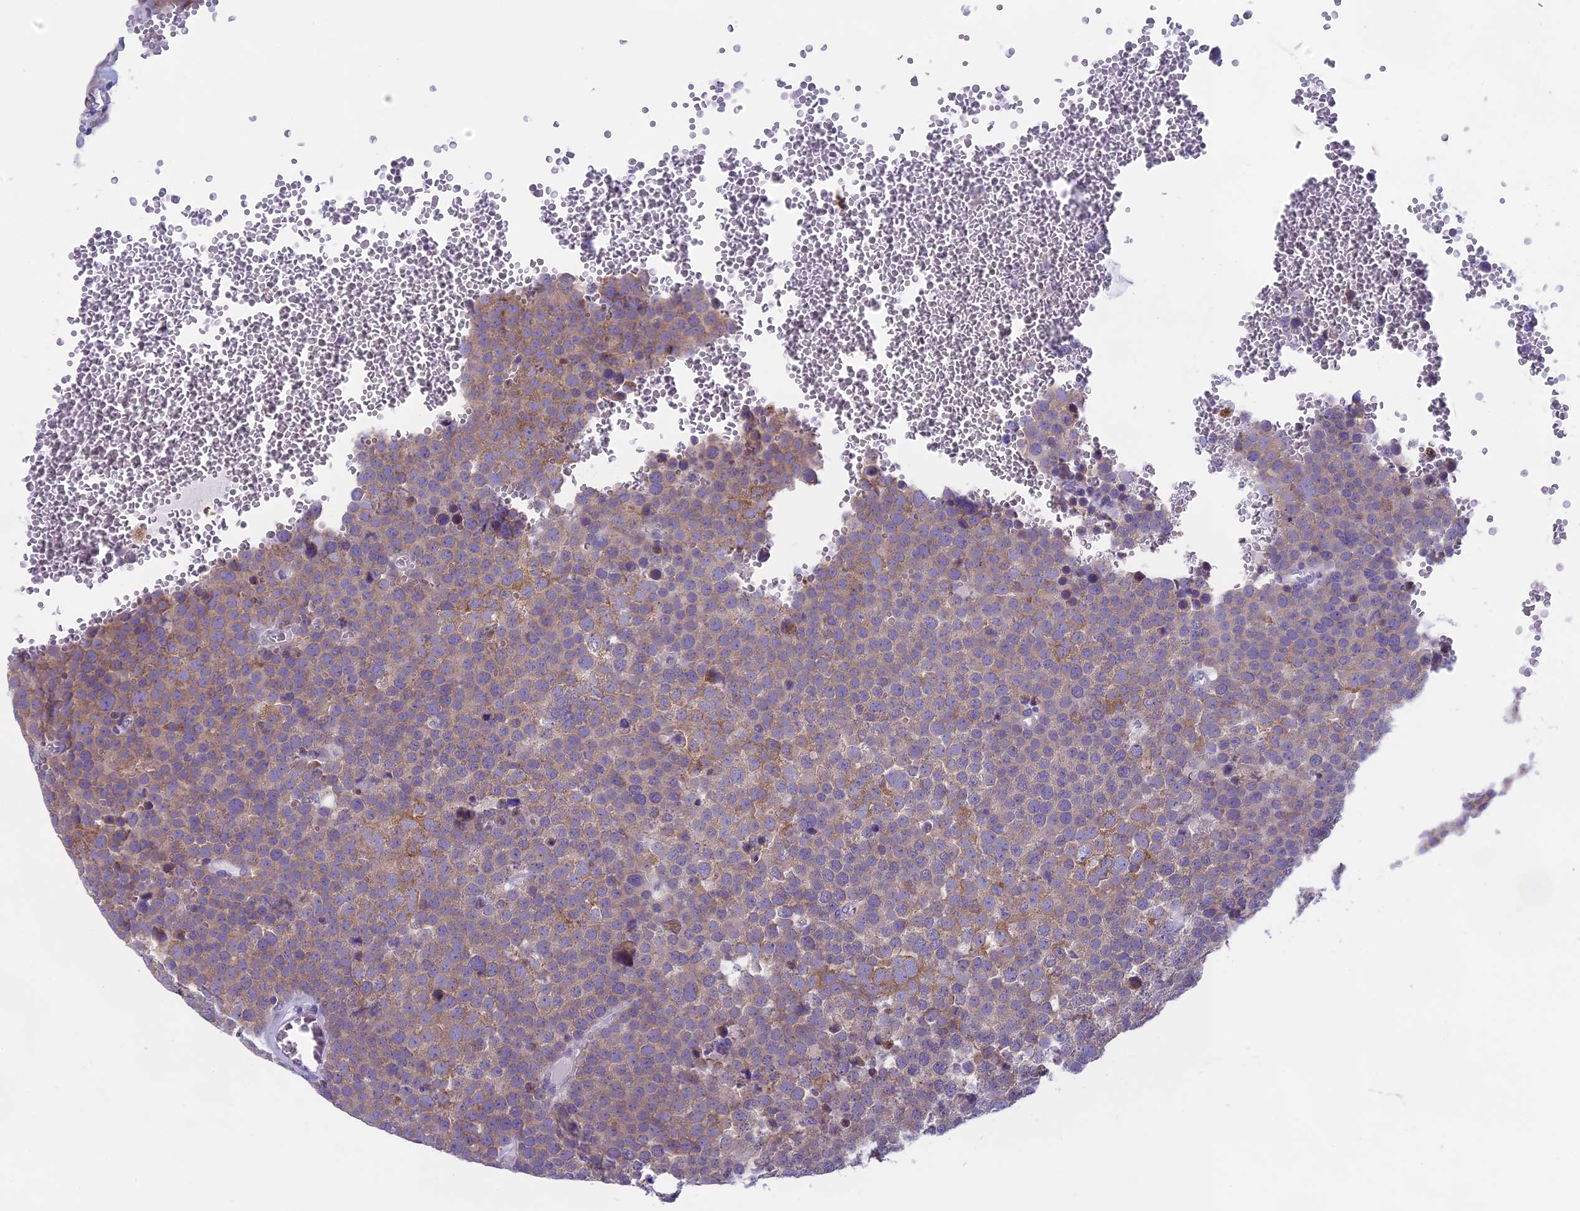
{"staining": {"intensity": "weak", "quantity": "25%-75%", "location": "cytoplasmic/membranous"}, "tissue": "testis cancer", "cell_type": "Tumor cells", "image_type": "cancer", "snomed": [{"axis": "morphology", "description": "Seminoma, NOS"}, {"axis": "topography", "description": "Testis"}], "caption": "Testis cancer (seminoma) tissue exhibits weak cytoplasmic/membranous positivity in approximately 25%-75% of tumor cells, visualized by immunohistochemistry.", "gene": "ARHGEF37", "patient": {"sex": "male", "age": 71}}